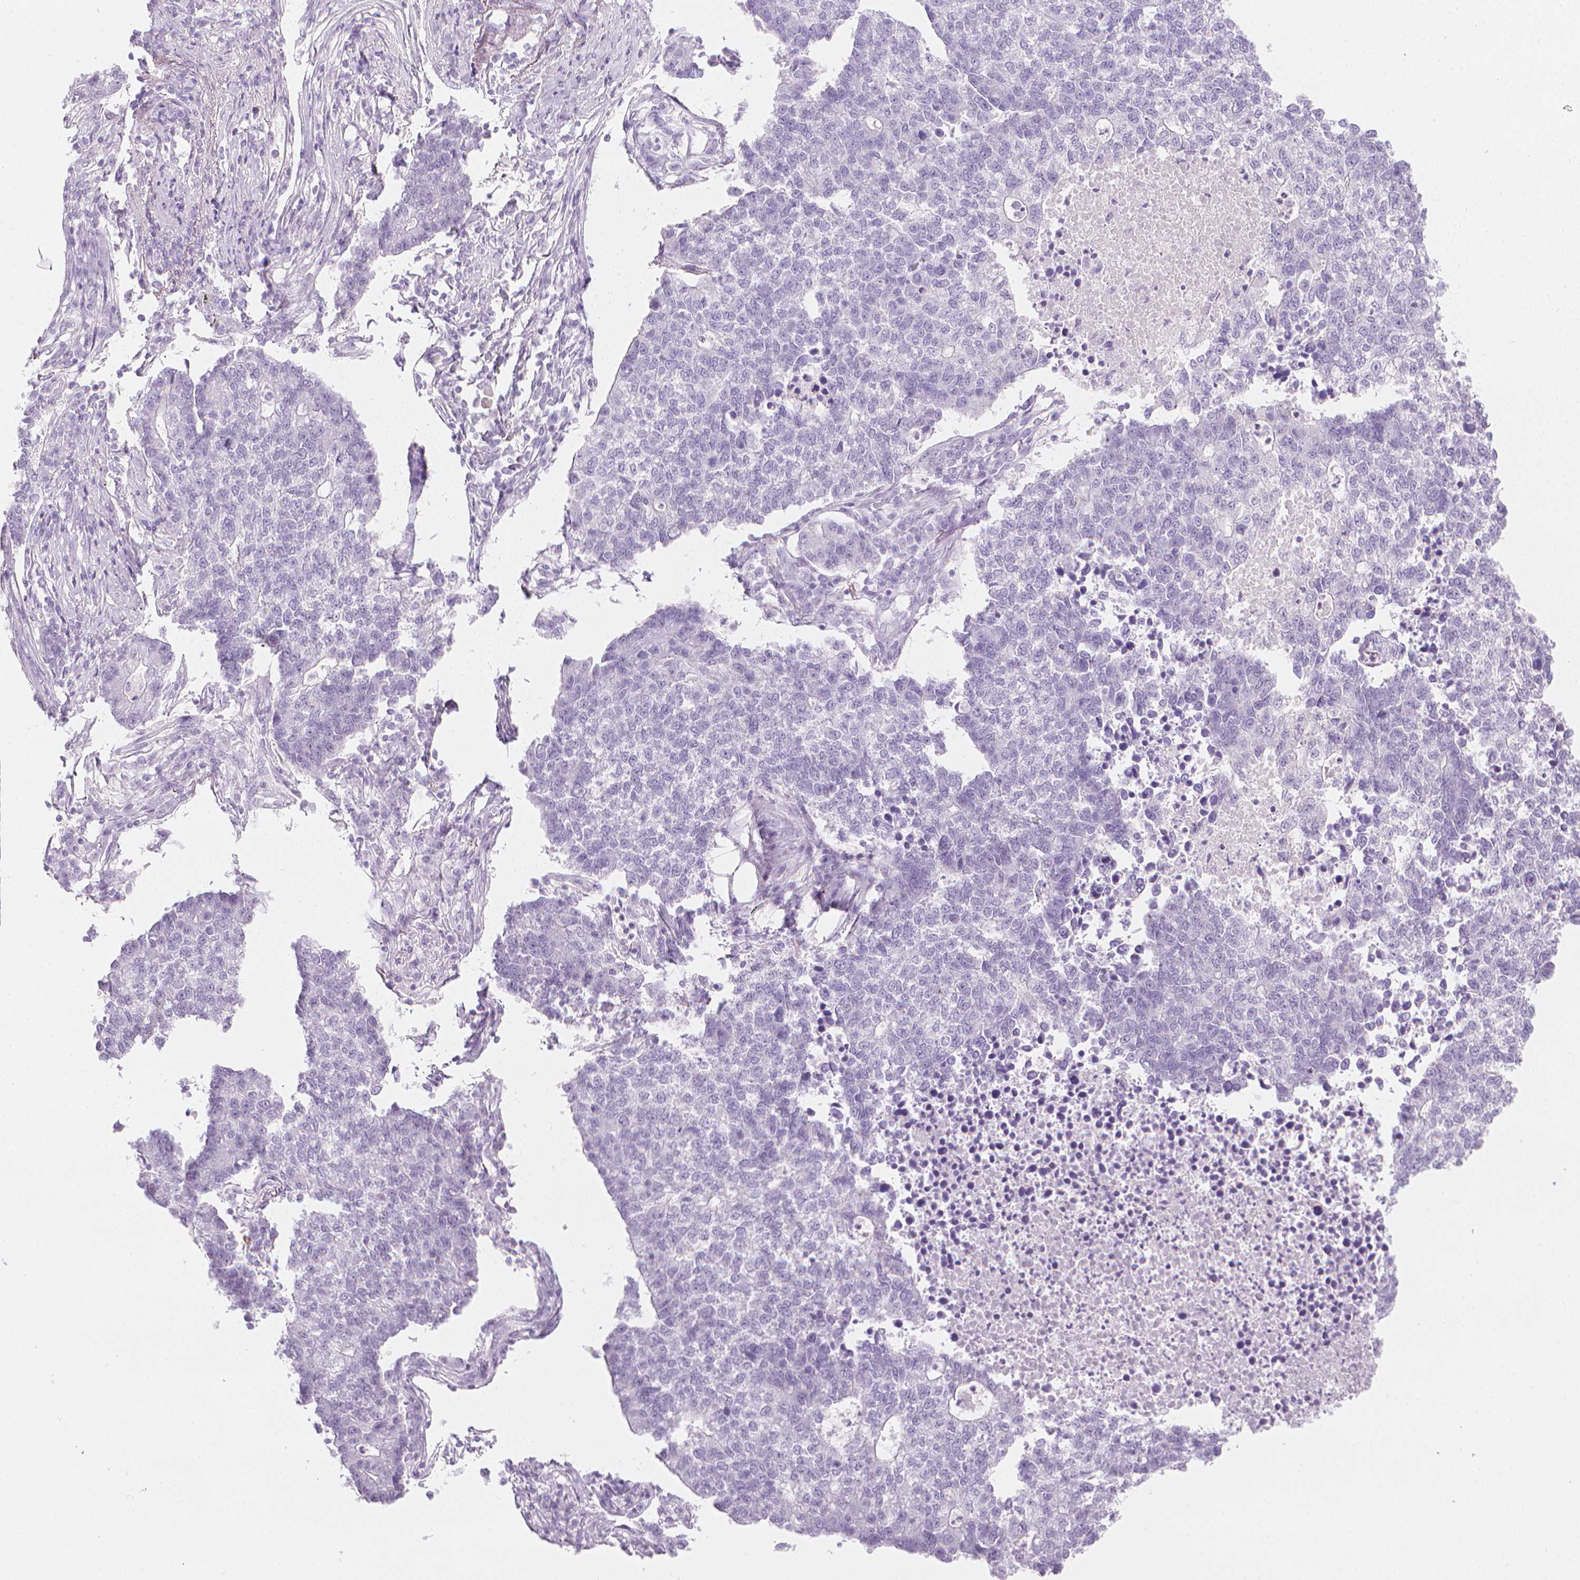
{"staining": {"intensity": "negative", "quantity": "none", "location": "none"}, "tissue": "lung cancer", "cell_type": "Tumor cells", "image_type": "cancer", "snomed": [{"axis": "morphology", "description": "Adenocarcinoma, NOS"}, {"axis": "topography", "description": "Lung"}], "caption": "Immunohistochemistry (IHC) micrograph of neoplastic tissue: lung adenocarcinoma stained with DAB (3,3'-diaminobenzidine) shows no significant protein expression in tumor cells.", "gene": "DCAF8L1", "patient": {"sex": "male", "age": 57}}